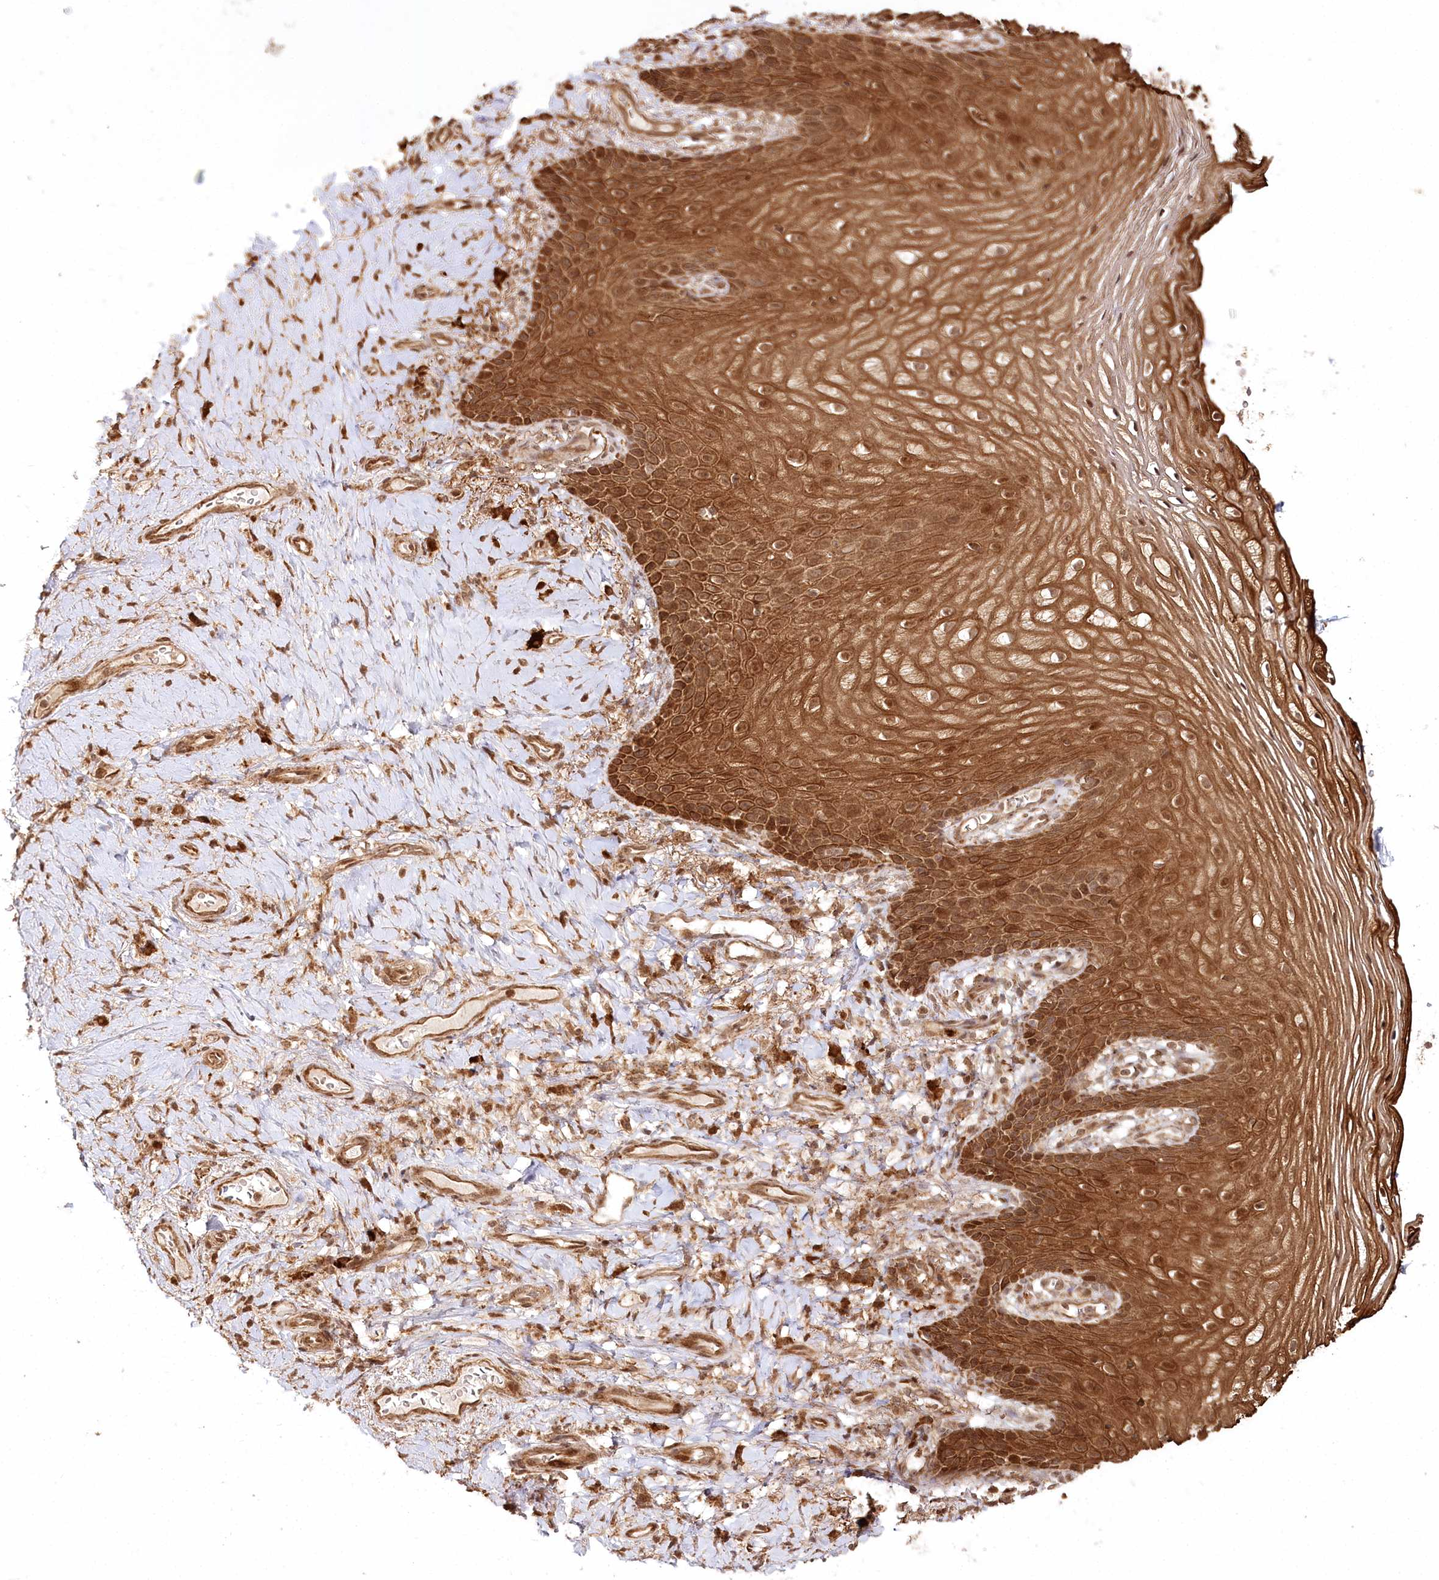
{"staining": {"intensity": "strong", "quantity": ">75%", "location": "cytoplasmic/membranous,nuclear"}, "tissue": "vagina", "cell_type": "Squamous epithelial cells", "image_type": "normal", "snomed": [{"axis": "morphology", "description": "Normal tissue, NOS"}, {"axis": "topography", "description": "Vagina"}], "caption": "IHC (DAB (3,3'-diaminobenzidine)) staining of benign human vagina displays strong cytoplasmic/membranous,nuclear protein positivity in about >75% of squamous epithelial cells. The staining was performed using DAB, with brown indicating positive protein expression. Nuclei are stained blue with hematoxylin.", "gene": "ULK2", "patient": {"sex": "female", "age": 60}}